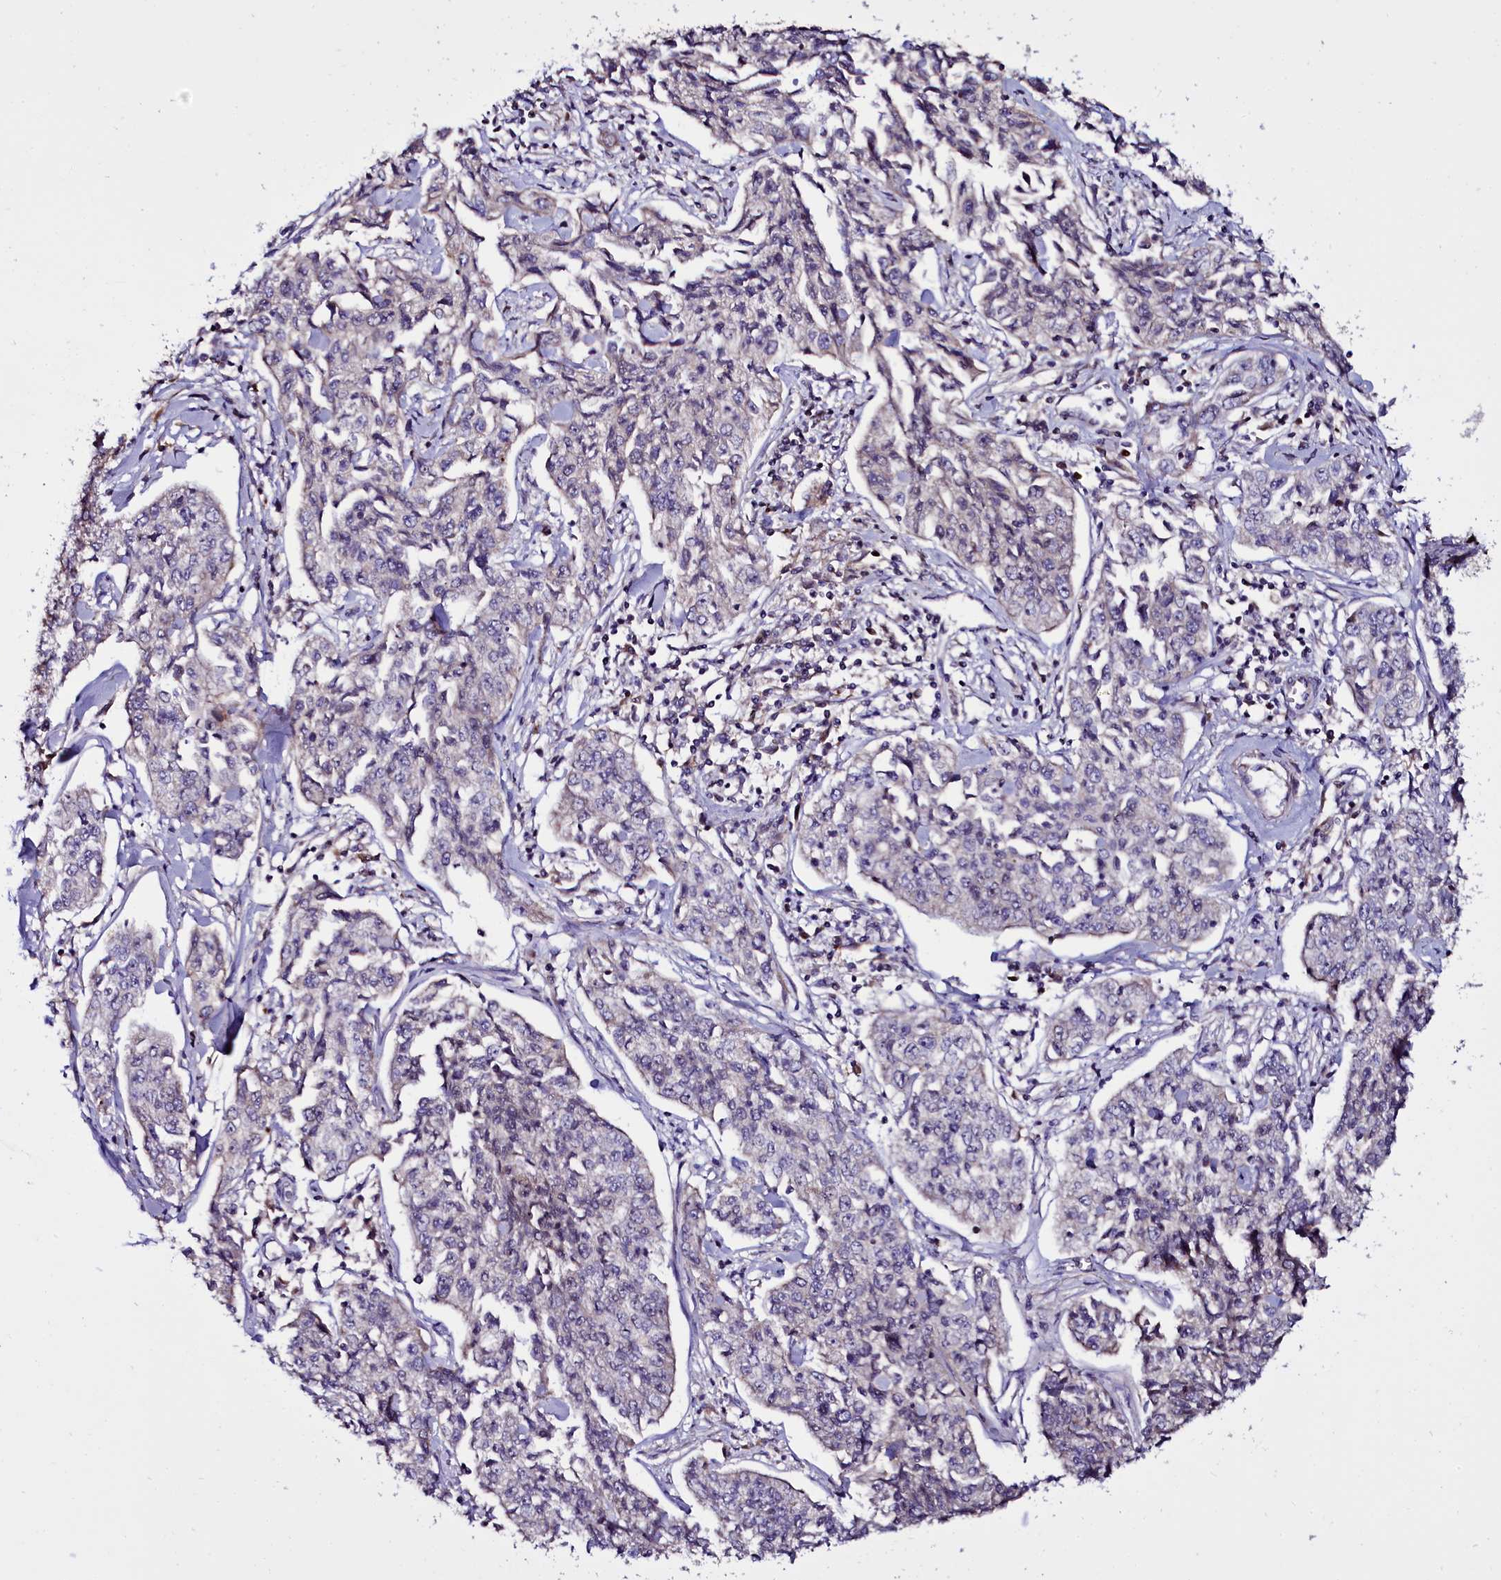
{"staining": {"intensity": "negative", "quantity": "none", "location": "none"}, "tissue": "cervical cancer", "cell_type": "Tumor cells", "image_type": "cancer", "snomed": [{"axis": "morphology", "description": "Squamous cell carcinoma, NOS"}, {"axis": "topography", "description": "Cervix"}], "caption": "The micrograph displays no staining of tumor cells in squamous cell carcinoma (cervical).", "gene": "NAA80", "patient": {"sex": "female", "age": 35}}